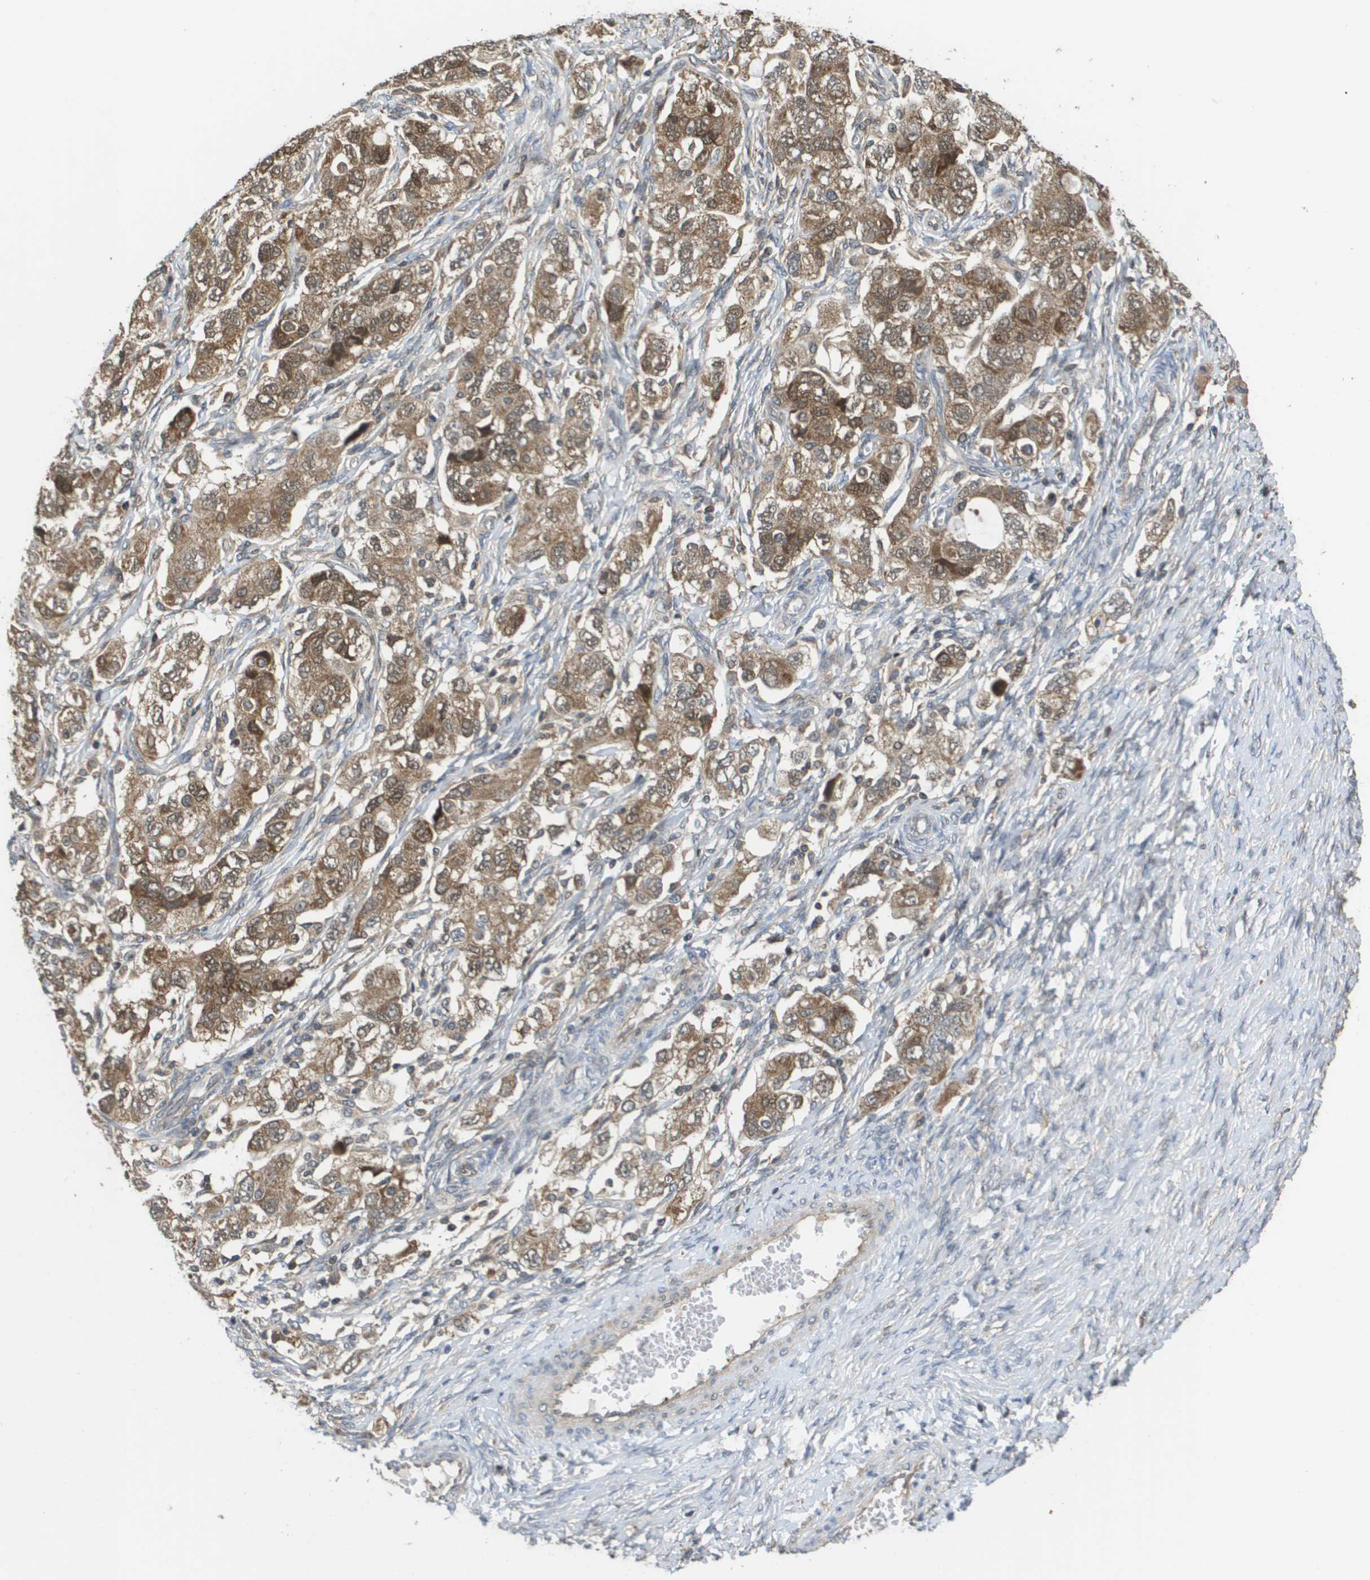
{"staining": {"intensity": "moderate", "quantity": ">75%", "location": "cytoplasmic/membranous"}, "tissue": "ovarian cancer", "cell_type": "Tumor cells", "image_type": "cancer", "snomed": [{"axis": "morphology", "description": "Carcinoma, NOS"}, {"axis": "morphology", "description": "Cystadenocarcinoma, serous, NOS"}, {"axis": "topography", "description": "Ovary"}], "caption": "Moderate cytoplasmic/membranous positivity is seen in about >75% of tumor cells in ovarian carcinoma.", "gene": "RBM38", "patient": {"sex": "female", "age": 69}}